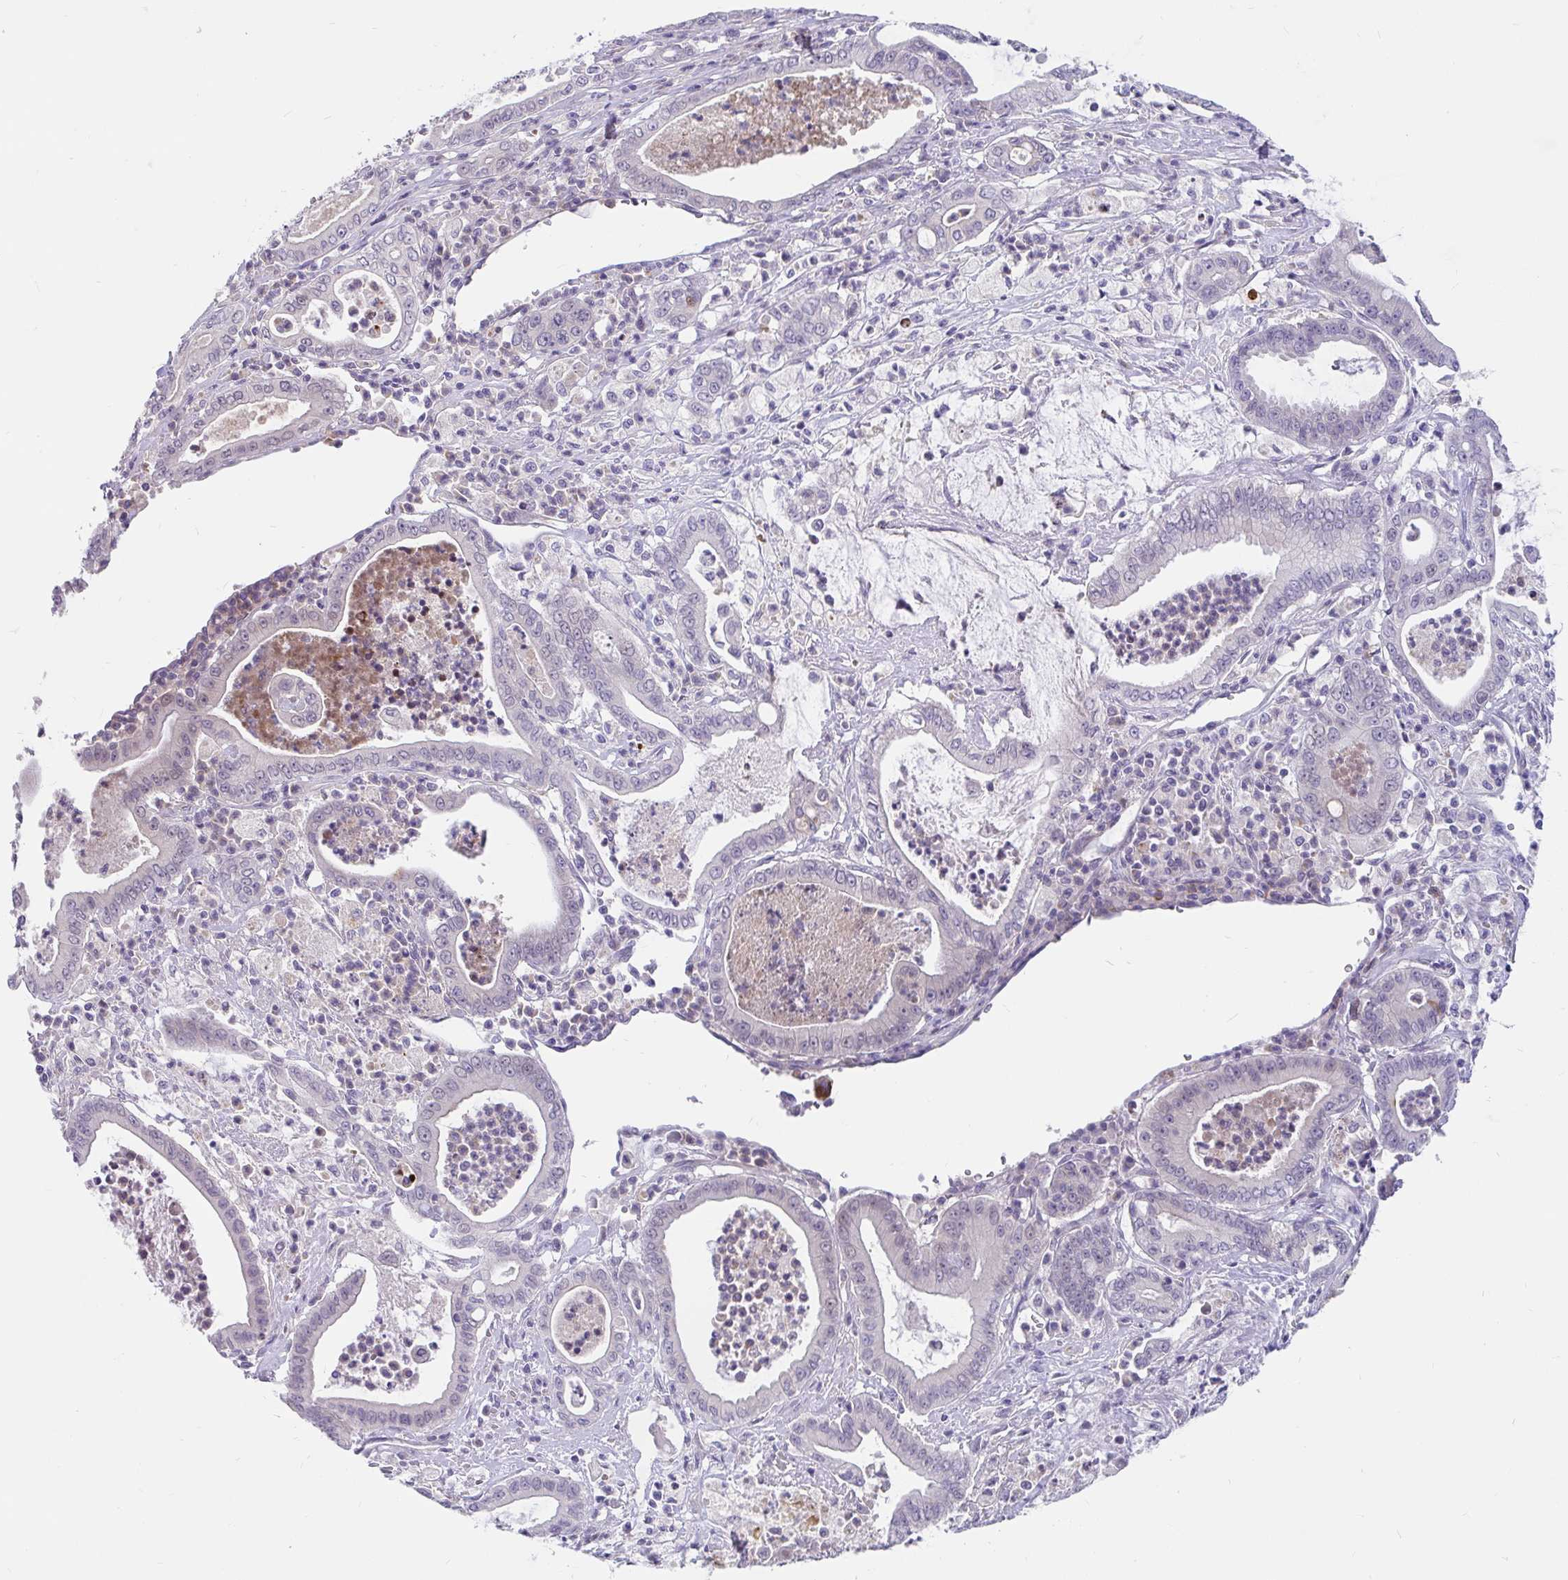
{"staining": {"intensity": "negative", "quantity": "none", "location": "none"}, "tissue": "pancreatic cancer", "cell_type": "Tumor cells", "image_type": "cancer", "snomed": [{"axis": "morphology", "description": "Adenocarcinoma, NOS"}, {"axis": "topography", "description": "Pancreas"}], "caption": "This is a photomicrograph of IHC staining of pancreatic cancer, which shows no expression in tumor cells. Nuclei are stained in blue.", "gene": "KIAA2013", "patient": {"sex": "male", "age": 71}}